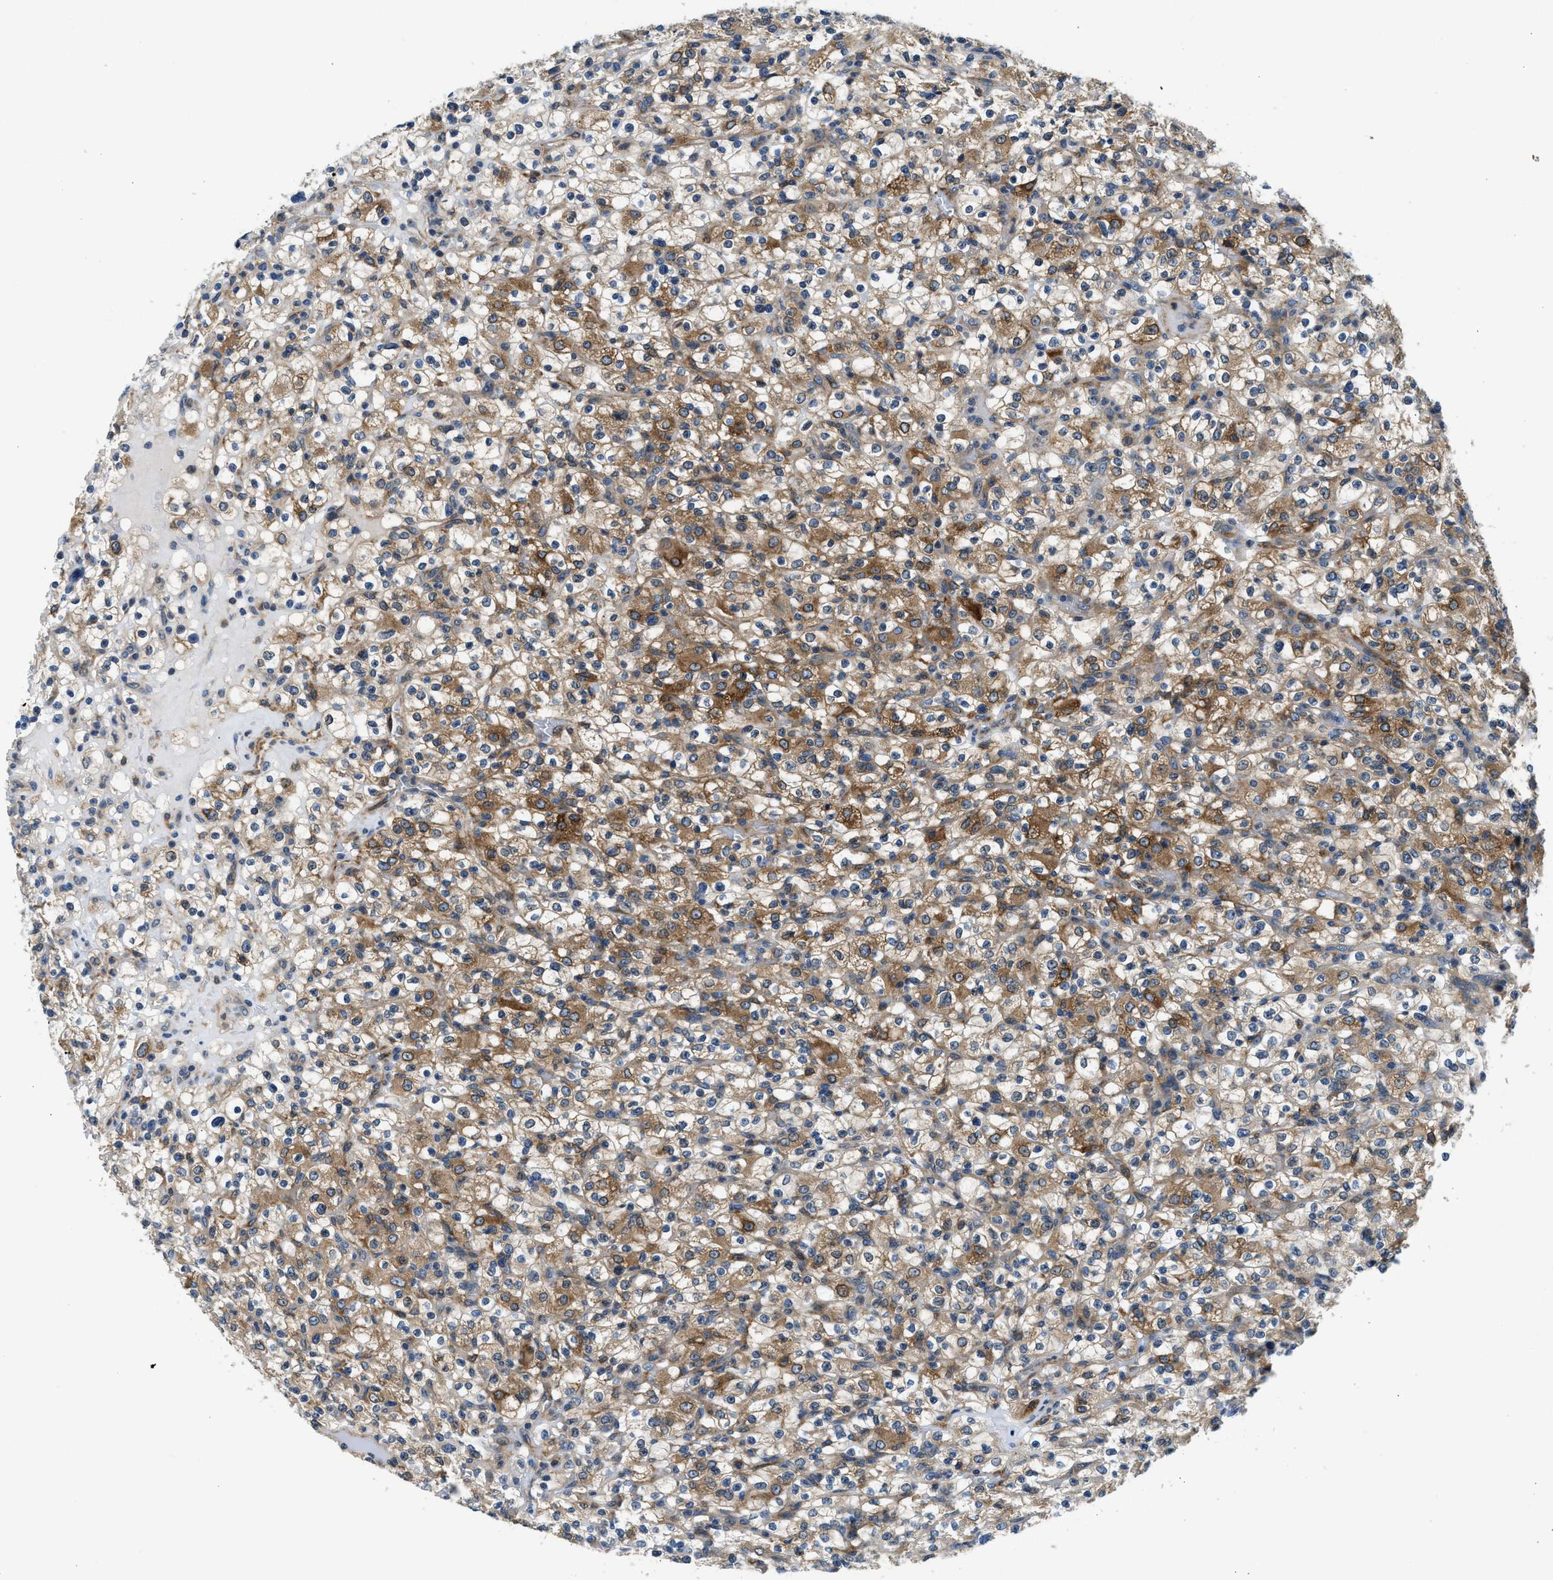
{"staining": {"intensity": "moderate", "quantity": ">75%", "location": "cytoplasmic/membranous"}, "tissue": "renal cancer", "cell_type": "Tumor cells", "image_type": "cancer", "snomed": [{"axis": "morphology", "description": "Normal tissue, NOS"}, {"axis": "morphology", "description": "Adenocarcinoma, NOS"}, {"axis": "topography", "description": "Kidney"}], "caption": "Immunohistochemical staining of human renal cancer demonstrates medium levels of moderate cytoplasmic/membranous protein expression in approximately >75% of tumor cells. (Brightfield microscopy of DAB IHC at high magnification).", "gene": "LPIN2", "patient": {"sex": "female", "age": 72}}